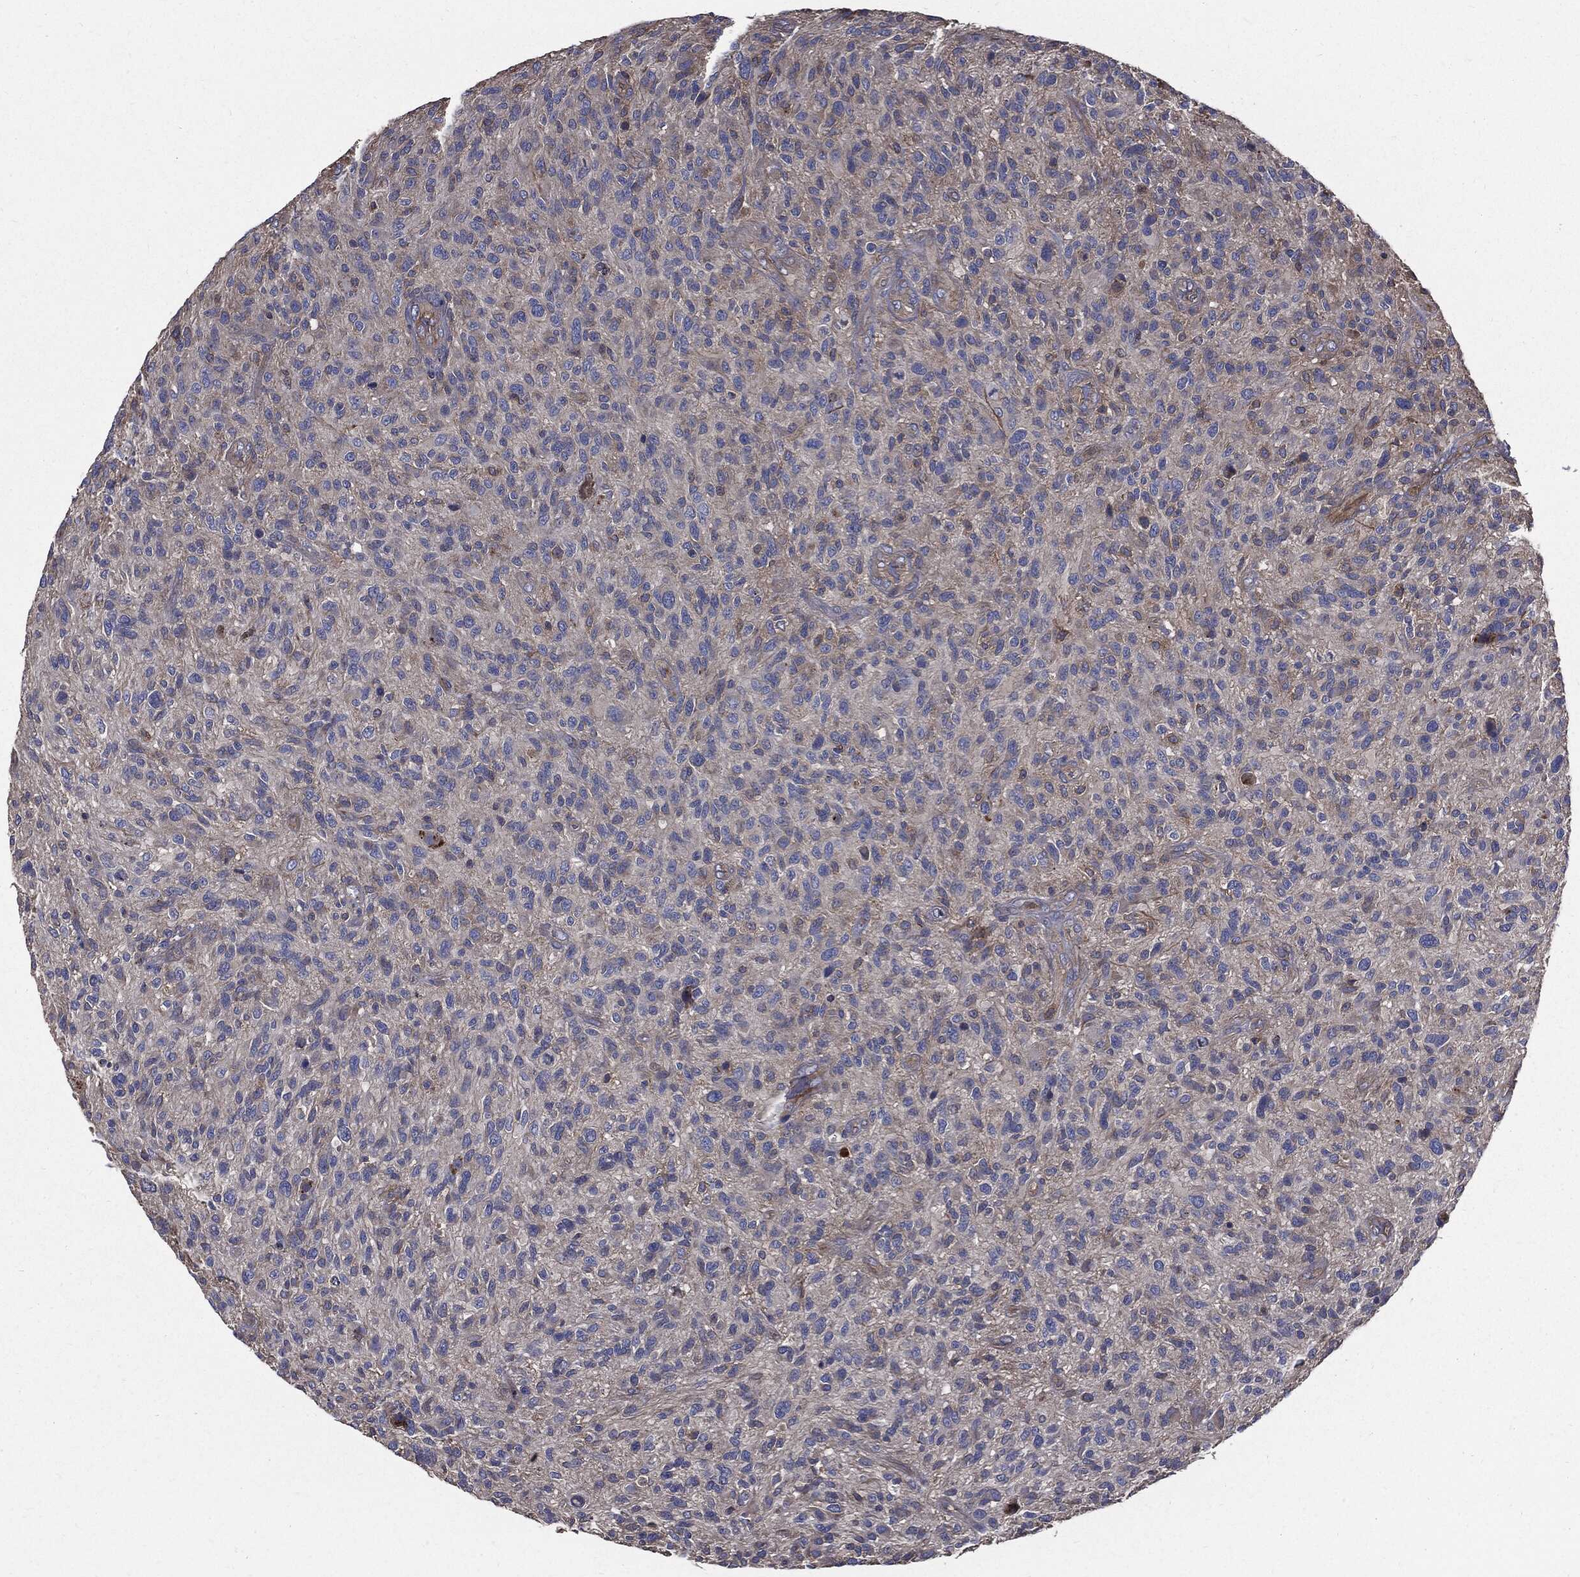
{"staining": {"intensity": "negative", "quantity": "none", "location": "none"}, "tissue": "glioma", "cell_type": "Tumor cells", "image_type": "cancer", "snomed": [{"axis": "morphology", "description": "Glioma, malignant, High grade"}, {"axis": "topography", "description": "Brain"}], "caption": "Malignant glioma (high-grade) was stained to show a protein in brown. There is no significant expression in tumor cells.", "gene": "PDCD6IP", "patient": {"sex": "male", "age": 47}}